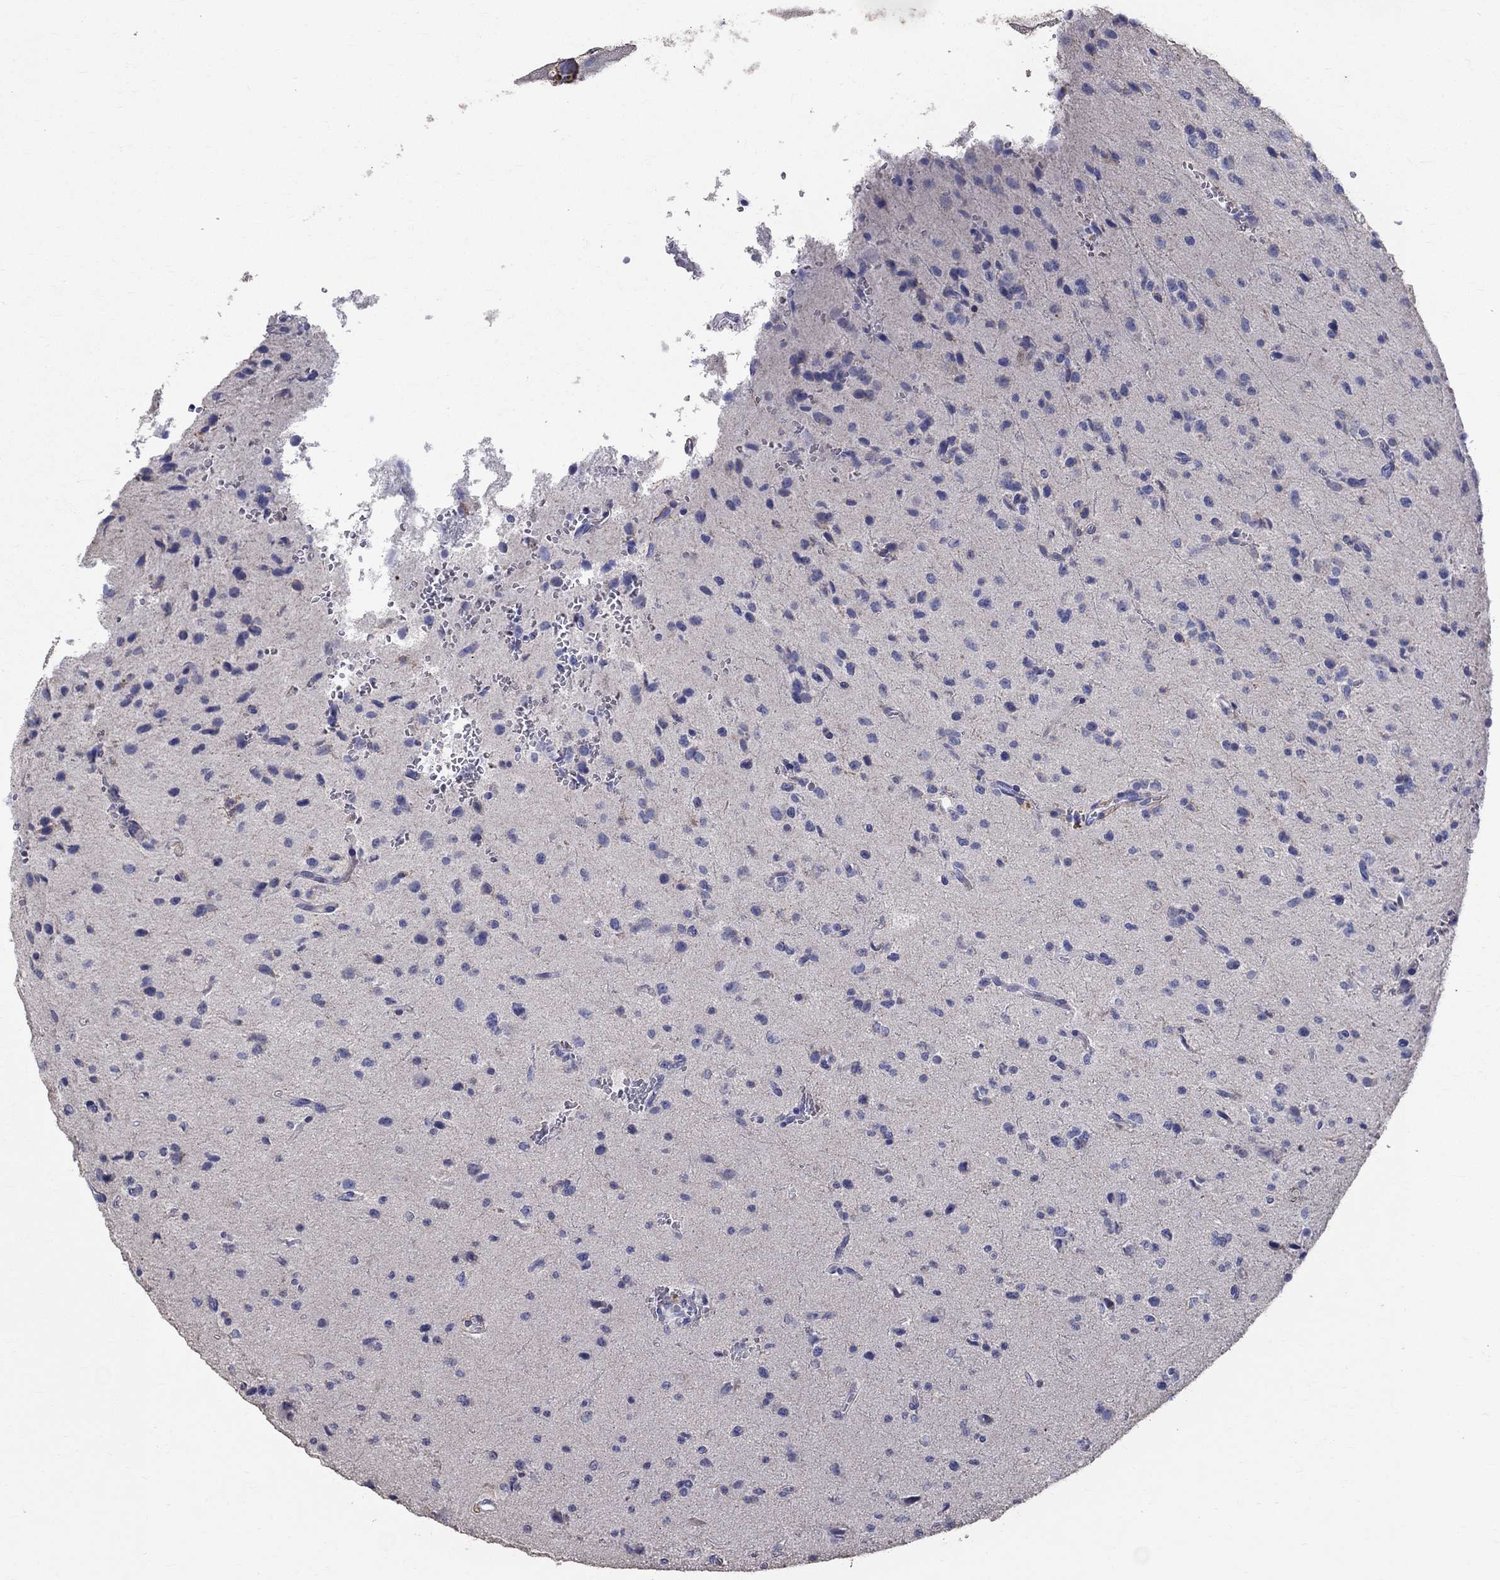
{"staining": {"intensity": "negative", "quantity": "none", "location": "none"}, "tissue": "glioma", "cell_type": "Tumor cells", "image_type": "cancer", "snomed": [{"axis": "morphology", "description": "Glioma, malignant, Low grade"}, {"axis": "topography", "description": "Brain"}], "caption": "Immunohistochemical staining of human glioma demonstrates no significant expression in tumor cells. (DAB (3,3'-diaminobenzidine) IHC visualized using brightfield microscopy, high magnification).", "gene": "ANXA10", "patient": {"sex": "male", "age": 41}}